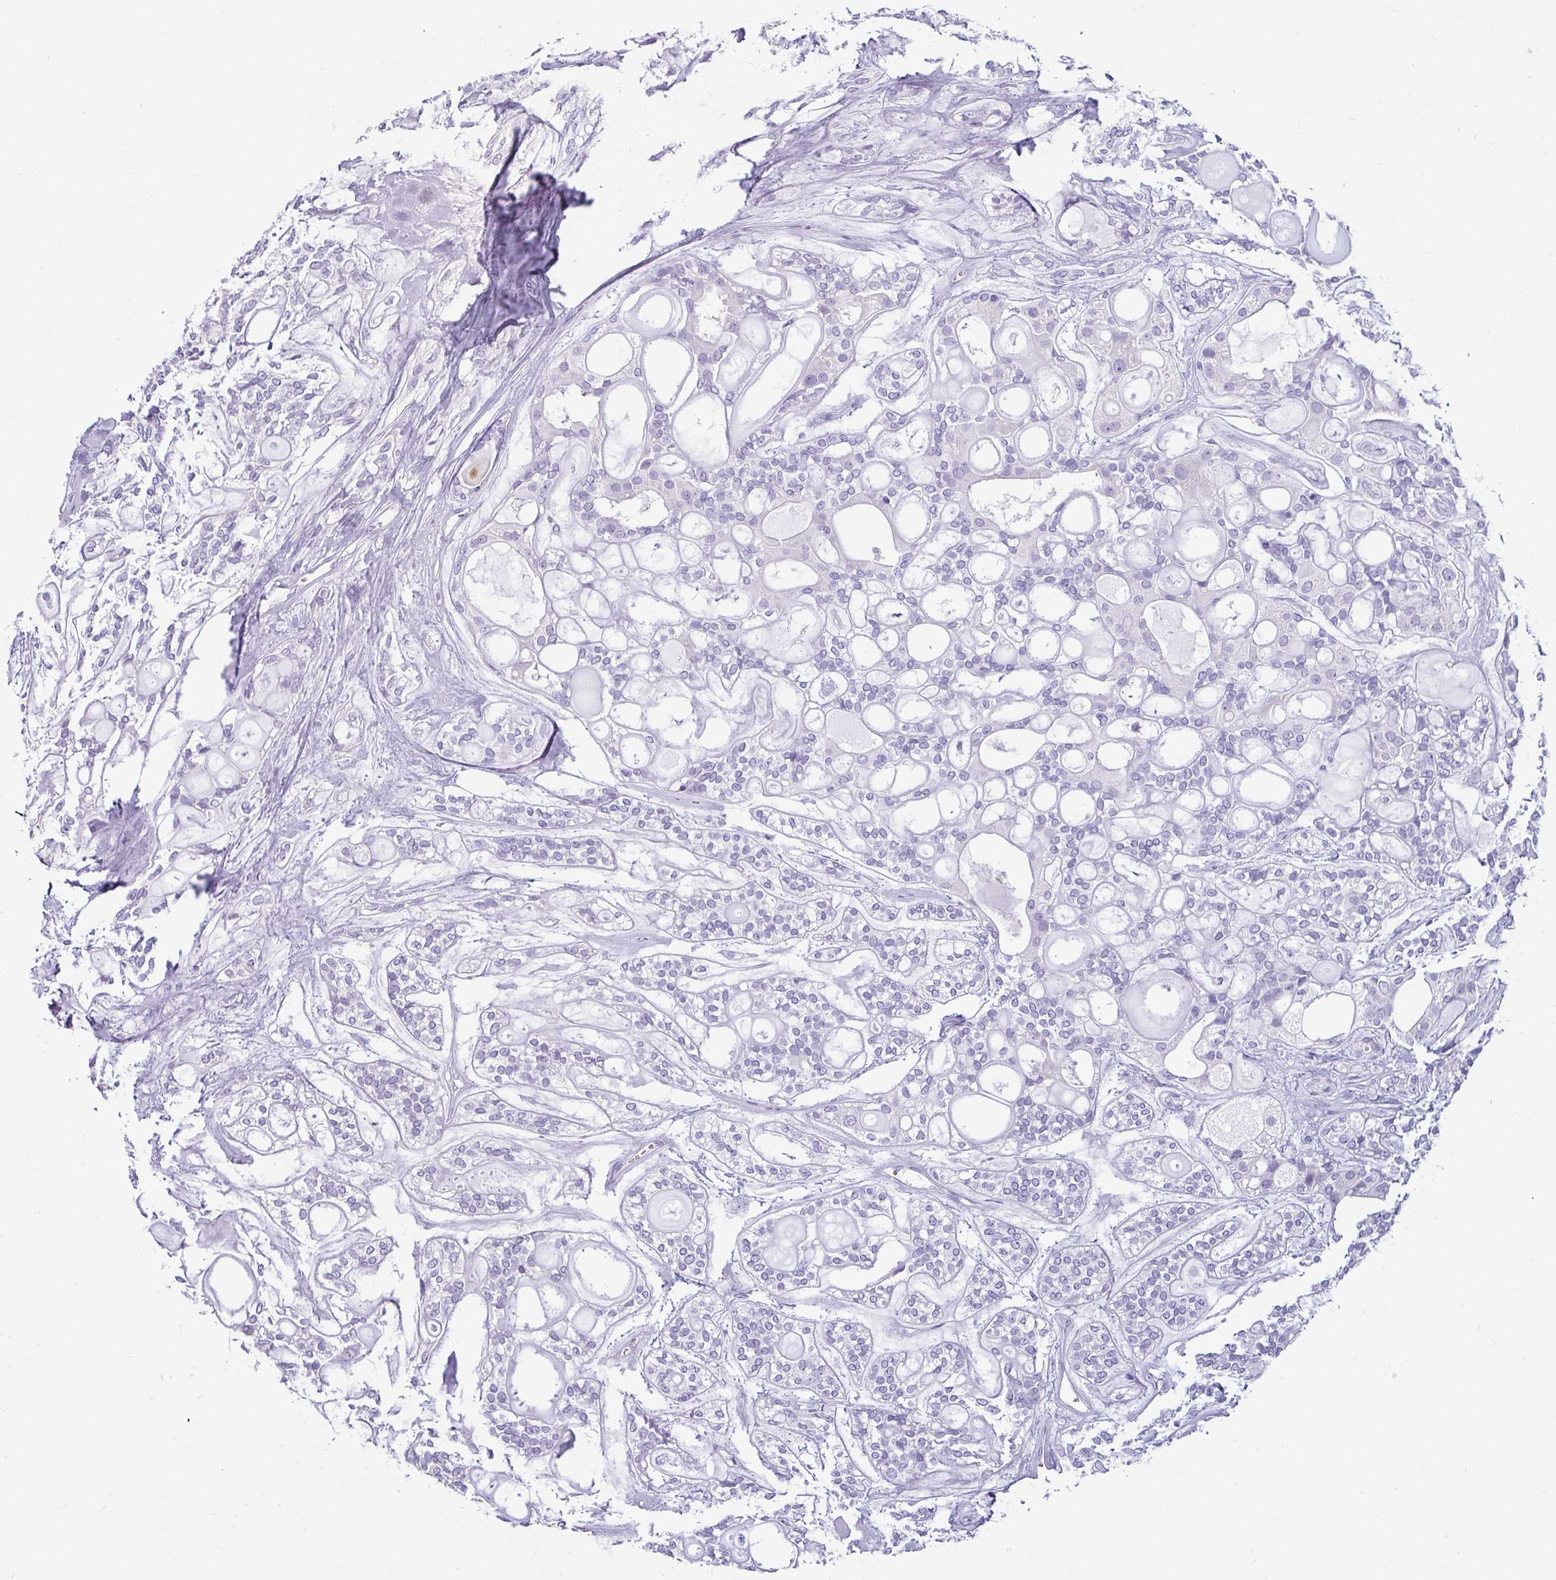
{"staining": {"intensity": "negative", "quantity": "none", "location": "none"}, "tissue": "head and neck cancer", "cell_type": "Tumor cells", "image_type": "cancer", "snomed": [{"axis": "morphology", "description": "Adenocarcinoma, NOS"}, {"axis": "topography", "description": "Head-Neck"}], "caption": "Immunohistochemistry histopathology image of adenocarcinoma (head and neck) stained for a protein (brown), which demonstrates no expression in tumor cells.", "gene": "VCY1B", "patient": {"sex": "male", "age": 66}}